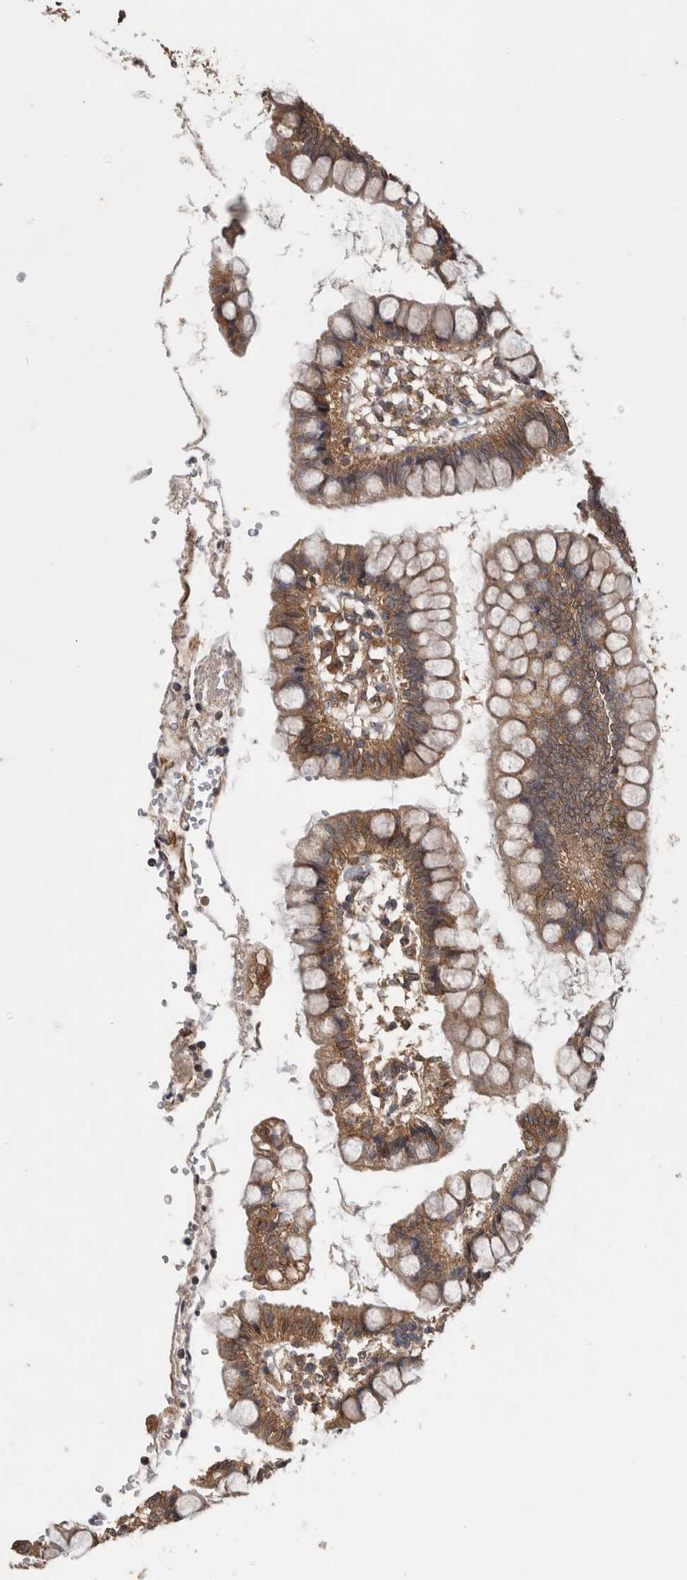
{"staining": {"intensity": "moderate", "quantity": ">75%", "location": "cytoplasmic/membranous"}, "tissue": "small intestine", "cell_type": "Glandular cells", "image_type": "normal", "snomed": [{"axis": "morphology", "description": "Normal tissue, NOS"}, {"axis": "morphology", "description": "Developmental malformation"}, {"axis": "topography", "description": "Small intestine"}], "caption": "A histopathology image showing moderate cytoplasmic/membranous staining in about >75% of glandular cells in normal small intestine, as visualized by brown immunohistochemical staining.", "gene": "ATXN2", "patient": {"sex": "male"}}